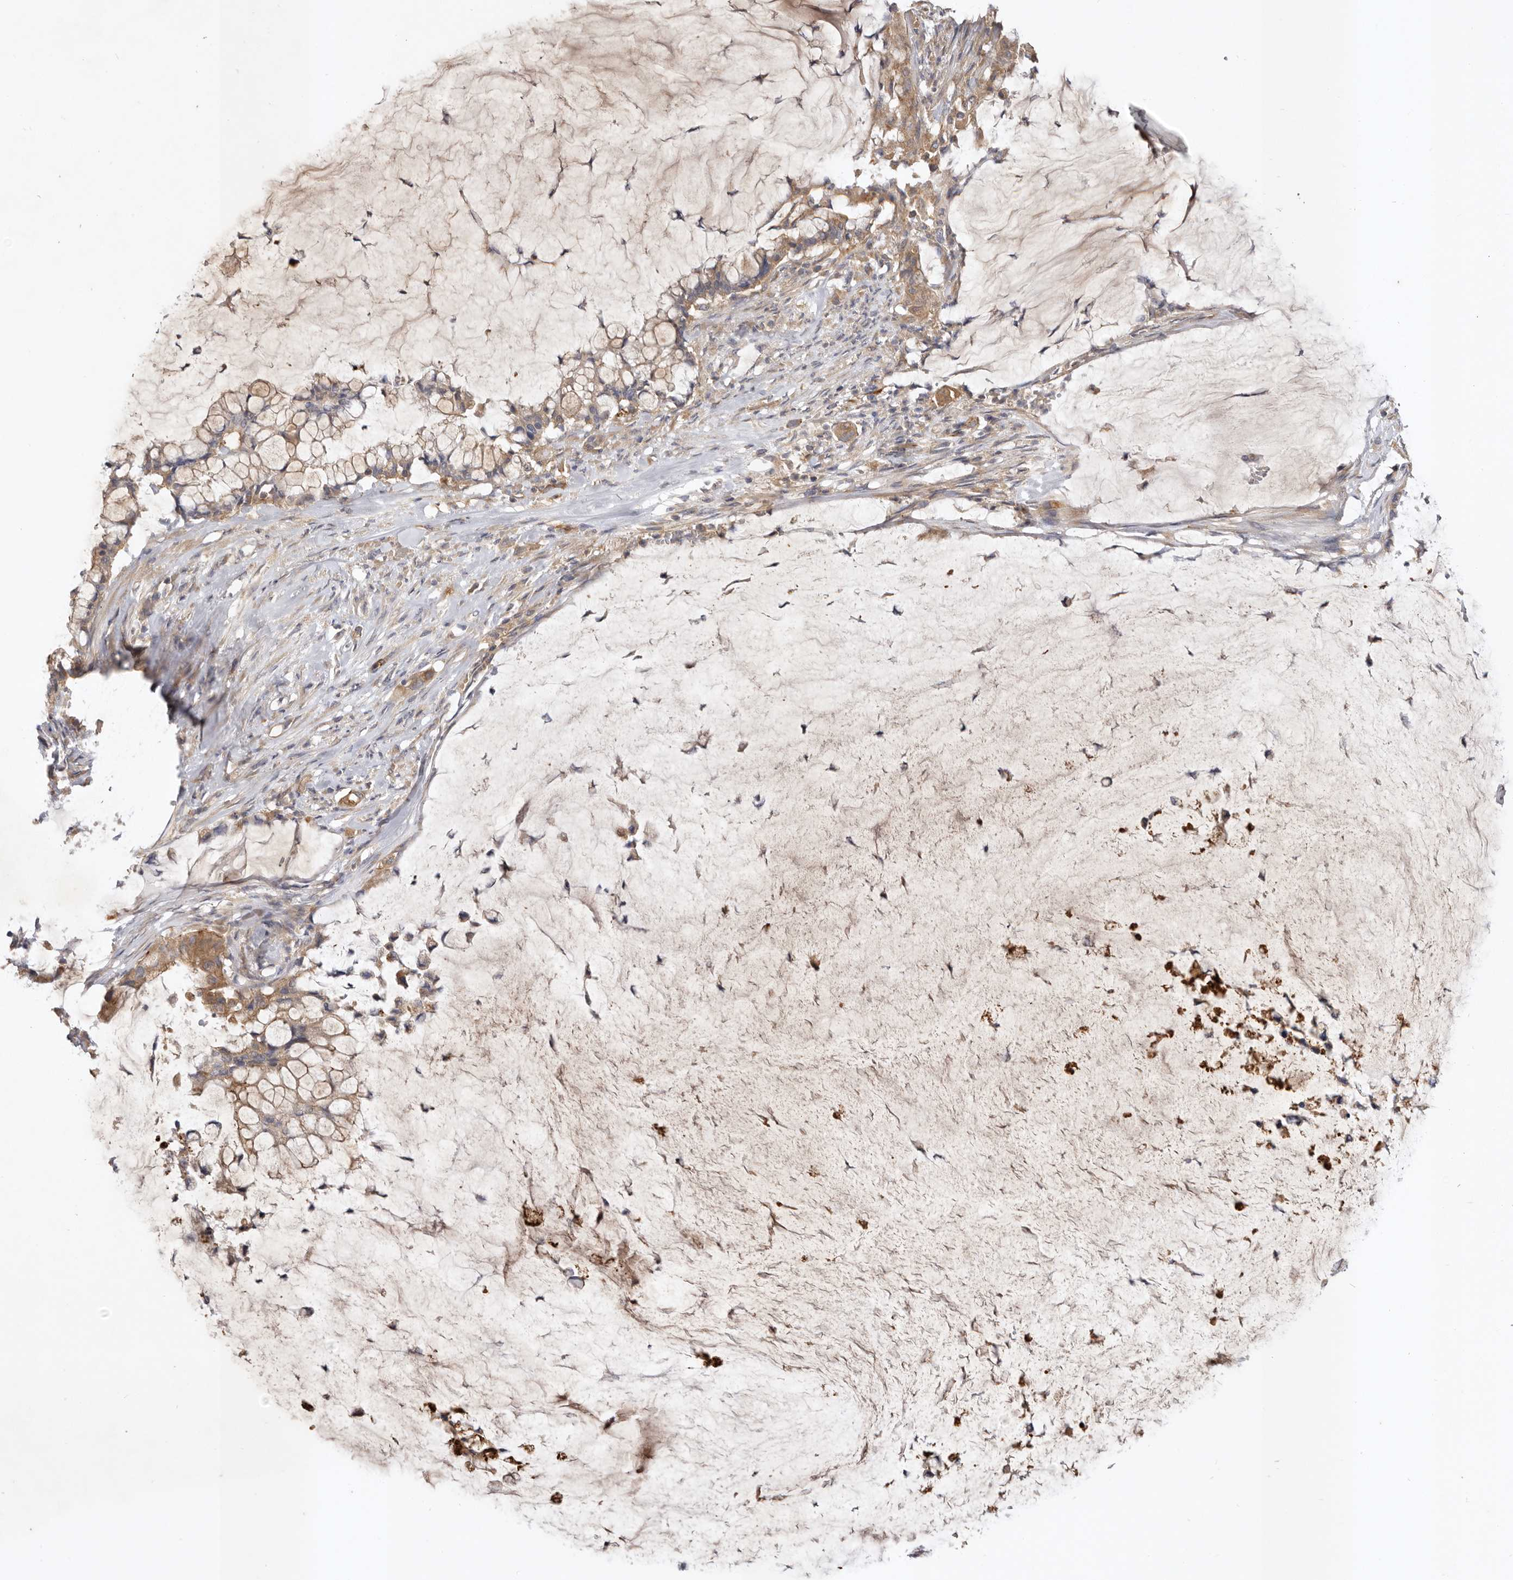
{"staining": {"intensity": "weak", "quantity": ">75%", "location": "cytoplasmic/membranous"}, "tissue": "pancreatic cancer", "cell_type": "Tumor cells", "image_type": "cancer", "snomed": [{"axis": "morphology", "description": "Adenocarcinoma, NOS"}, {"axis": "topography", "description": "Pancreas"}], "caption": "A brown stain highlights weak cytoplasmic/membranous expression of a protein in human pancreatic cancer tumor cells.", "gene": "ADAMTS9", "patient": {"sex": "male", "age": 41}}